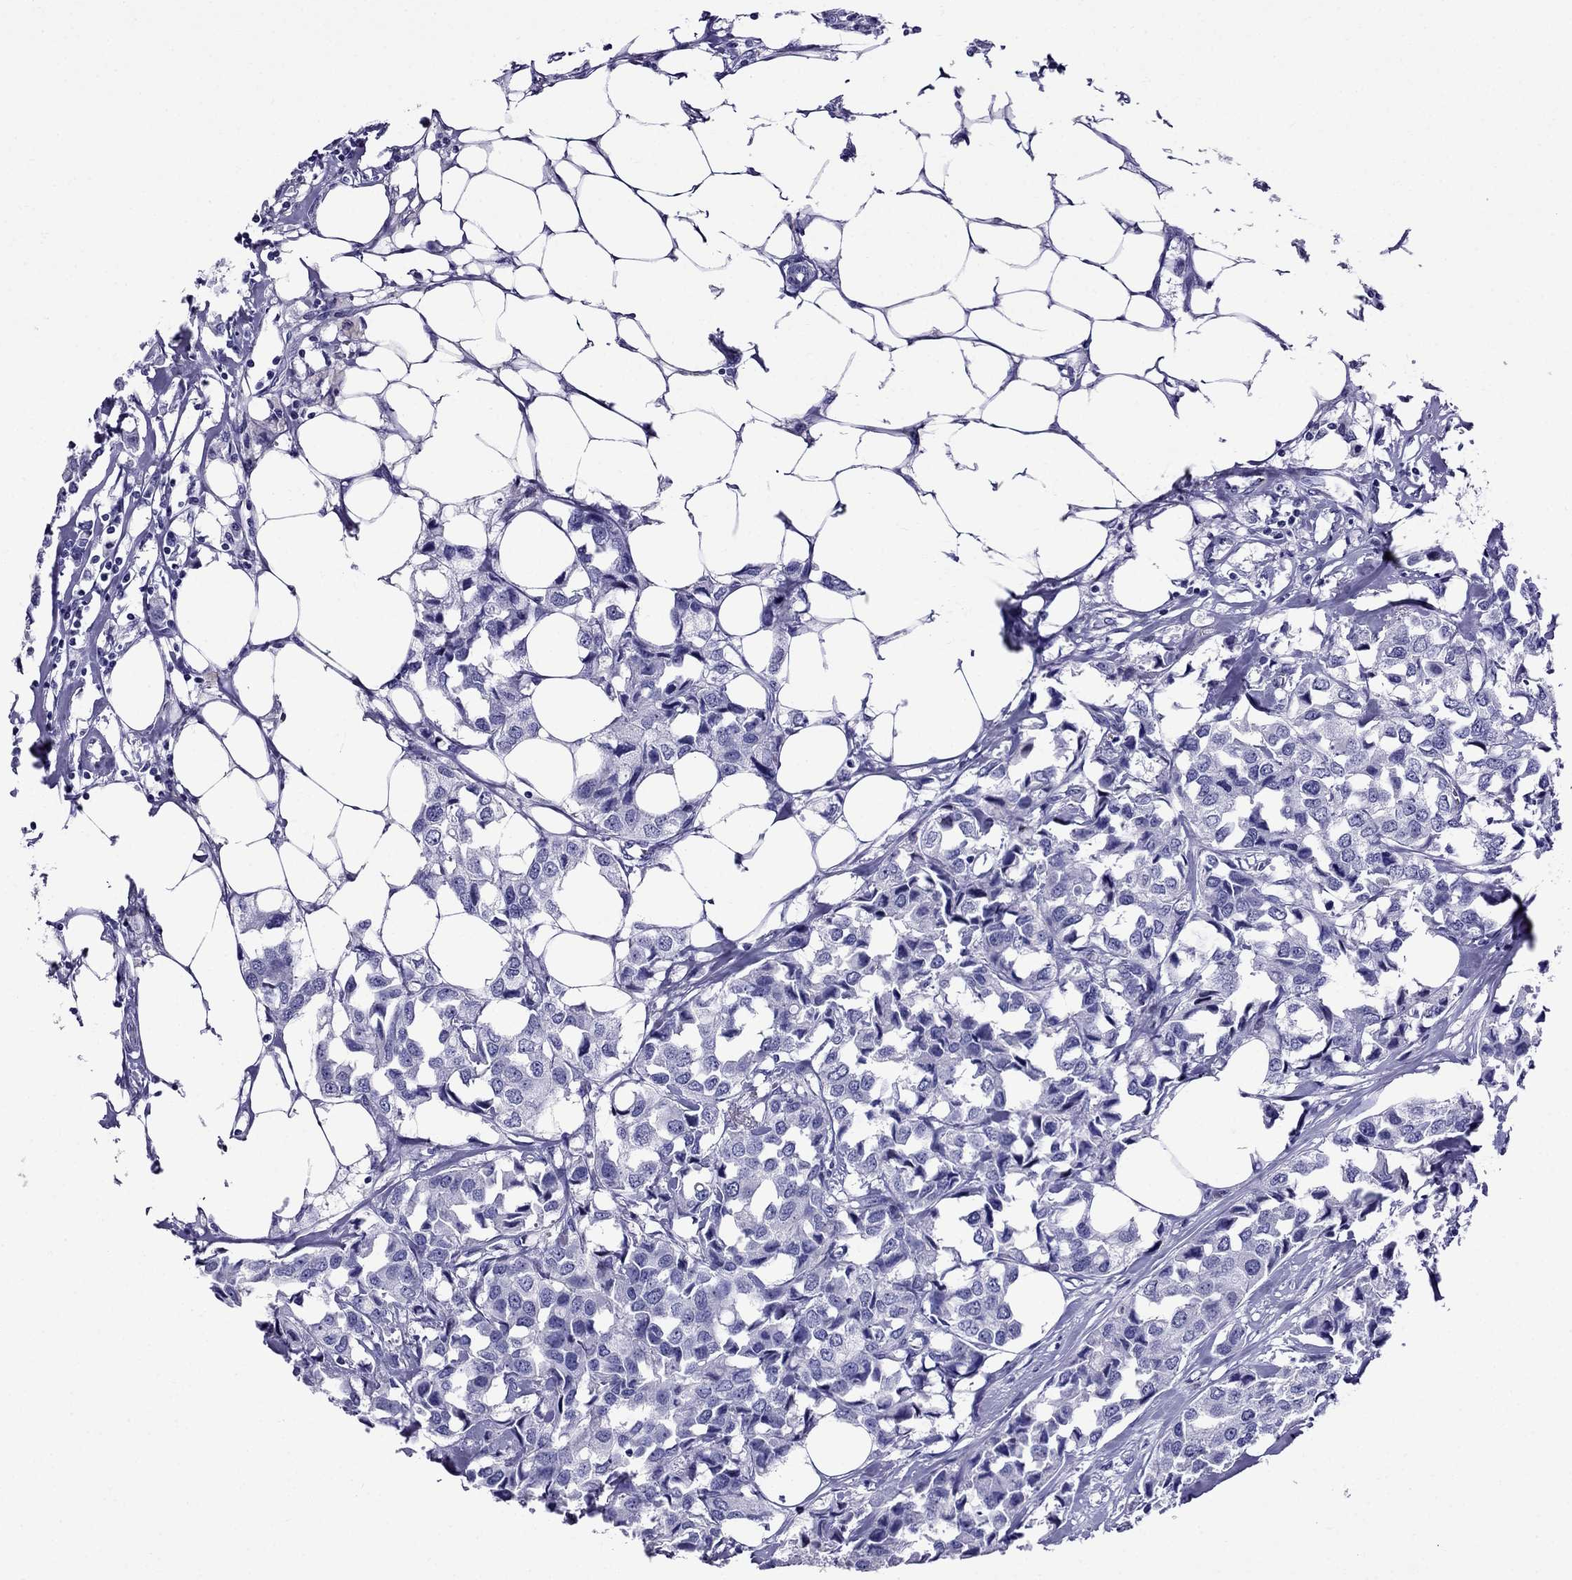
{"staining": {"intensity": "negative", "quantity": "none", "location": "none"}, "tissue": "breast cancer", "cell_type": "Tumor cells", "image_type": "cancer", "snomed": [{"axis": "morphology", "description": "Duct carcinoma"}, {"axis": "topography", "description": "Breast"}], "caption": "A micrograph of human breast cancer (intraductal carcinoma) is negative for staining in tumor cells.", "gene": "CRYBA1", "patient": {"sex": "female", "age": 80}}